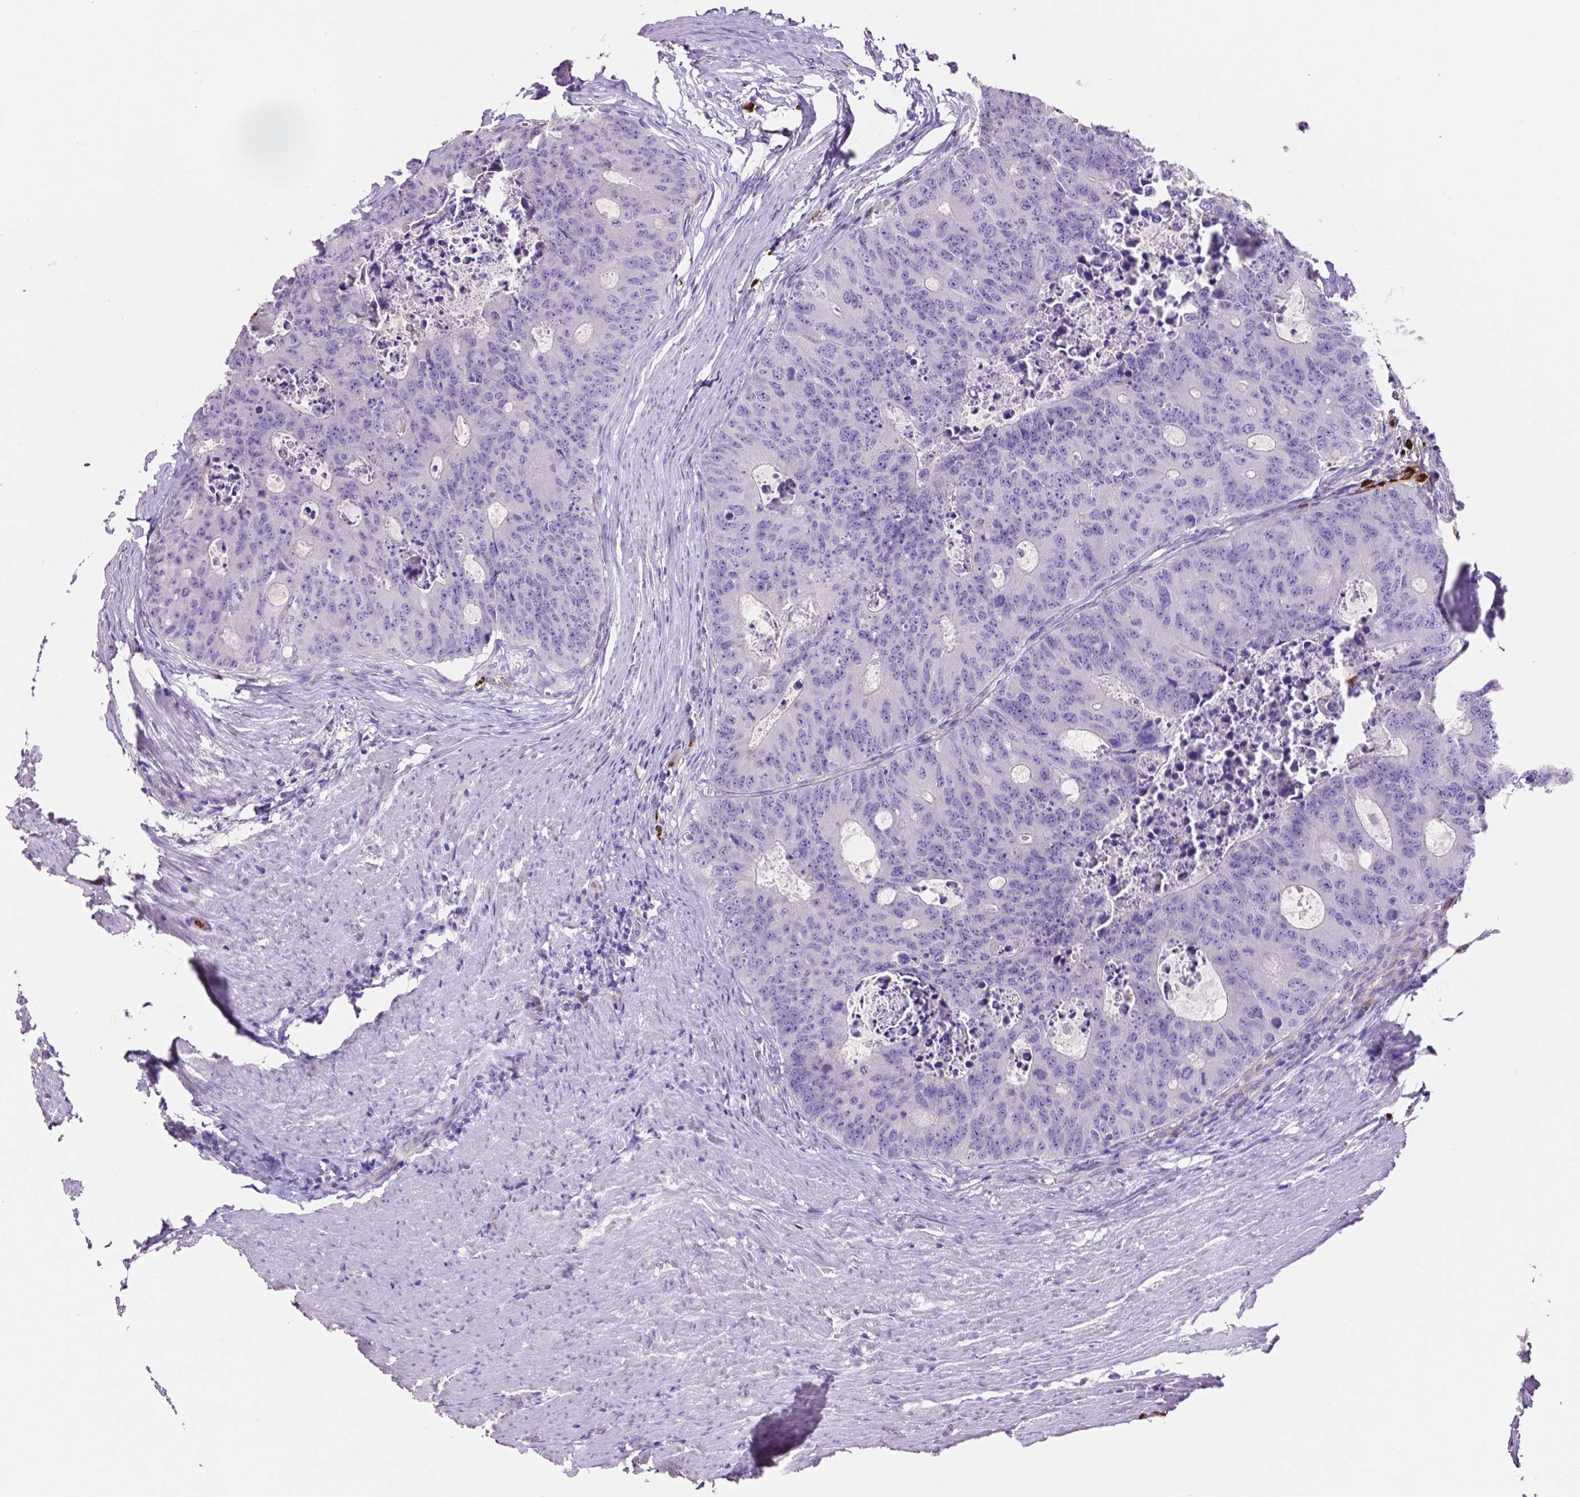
{"staining": {"intensity": "negative", "quantity": "none", "location": "none"}, "tissue": "colorectal cancer", "cell_type": "Tumor cells", "image_type": "cancer", "snomed": [{"axis": "morphology", "description": "Adenocarcinoma, NOS"}, {"axis": "topography", "description": "Colon"}], "caption": "Image shows no protein expression in tumor cells of adenocarcinoma (colorectal) tissue. The staining is performed using DAB brown chromogen with nuclei counter-stained in using hematoxylin.", "gene": "MMP9", "patient": {"sex": "male", "age": 67}}